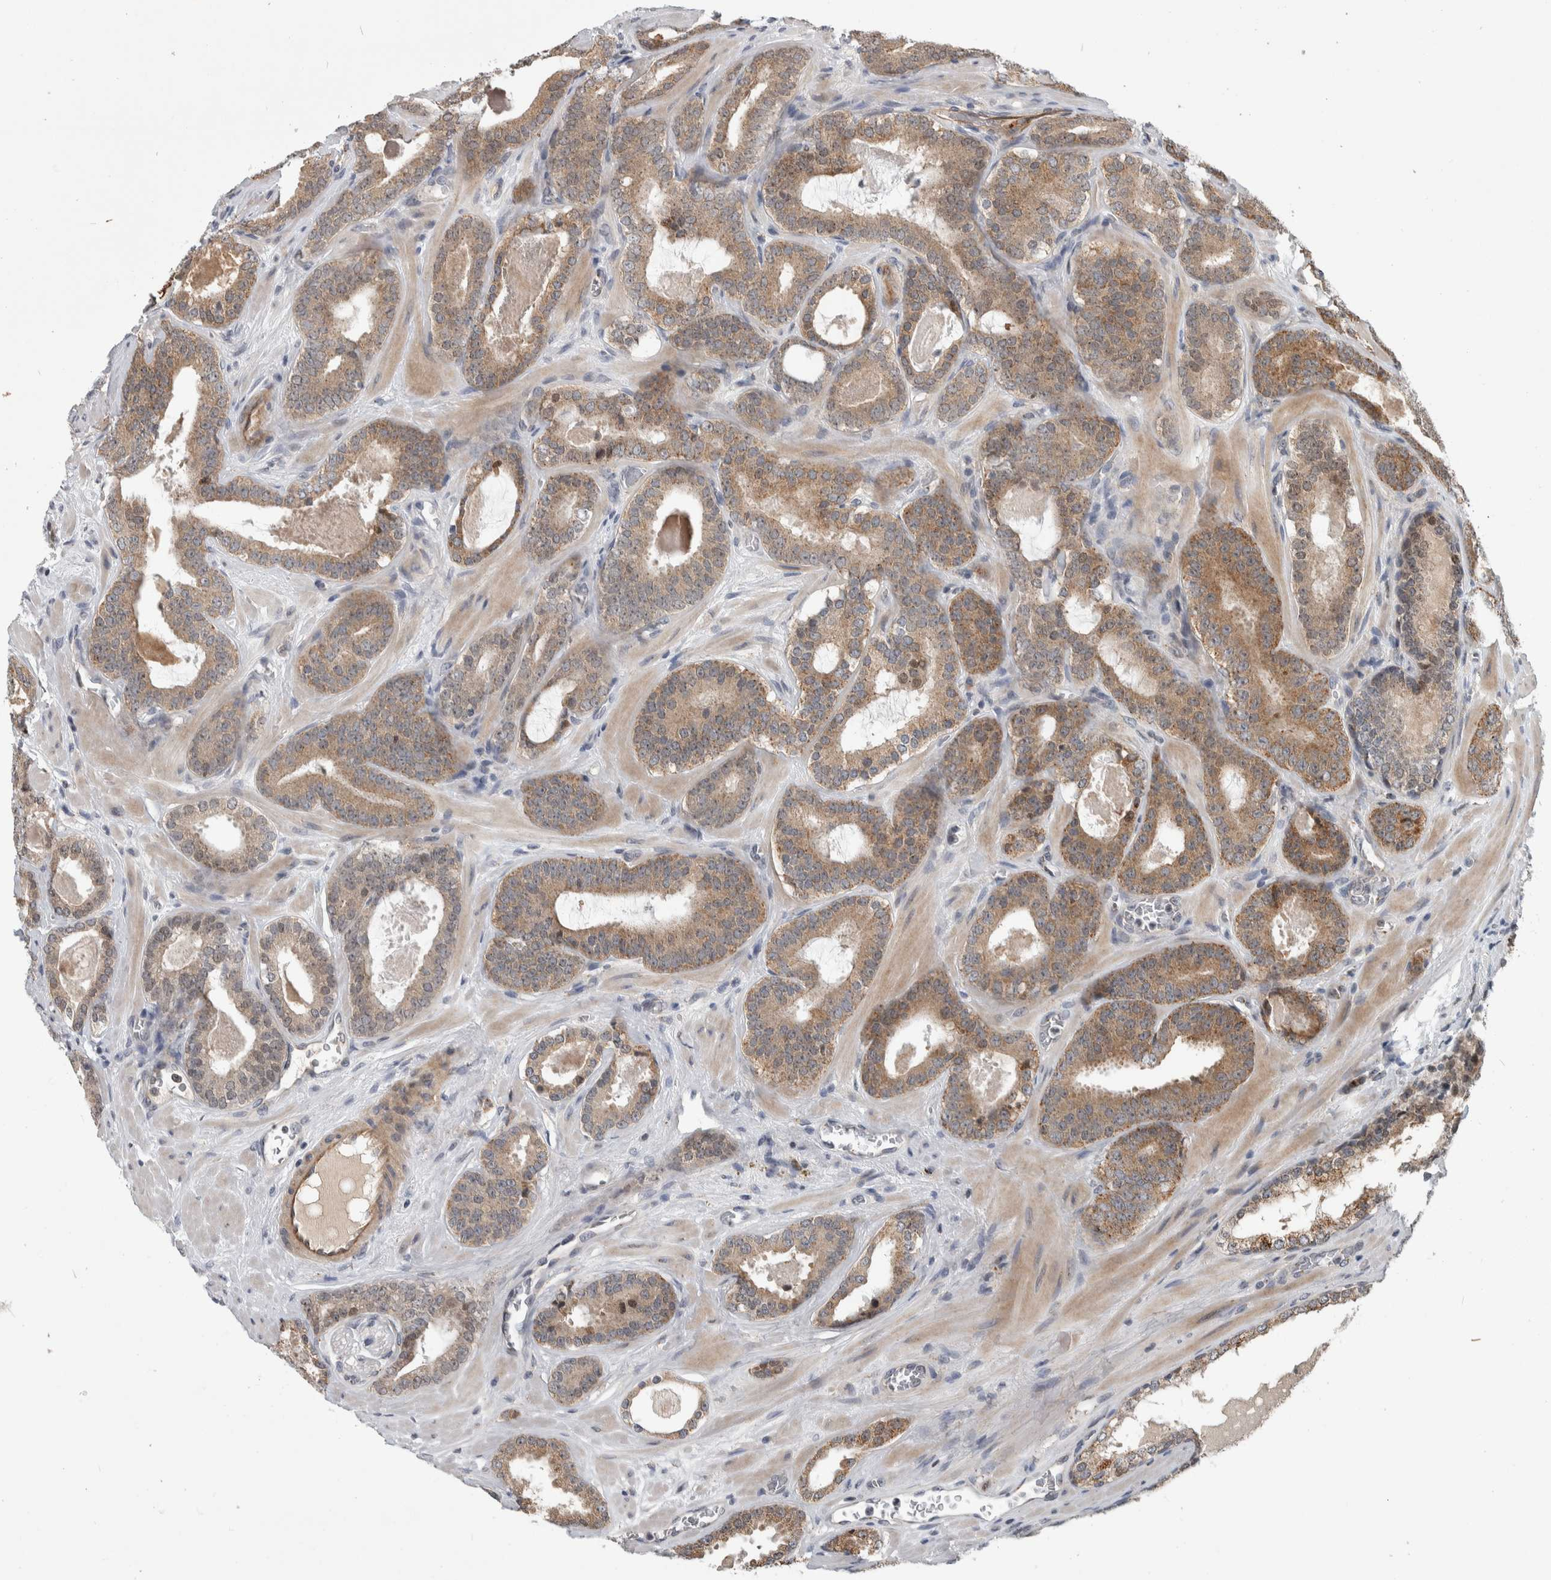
{"staining": {"intensity": "moderate", "quantity": ">75%", "location": "cytoplasmic/membranous"}, "tissue": "prostate cancer", "cell_type": "Tumor cells", "image_type": "cancer", "snomed": [{"axis": "morphology", "description": "Adenocarcinoma, High grade"}, {"axis": "topography", "description": "Prostate"}], "caption": "Tumor cells exhibit moderate cytoplasmic/membranous positivity in approximately >75% of cells in high-grade adenocarcinoma (prostate).", "gene": "MSL1", "patient": {"sex": "male", "age": 60}}